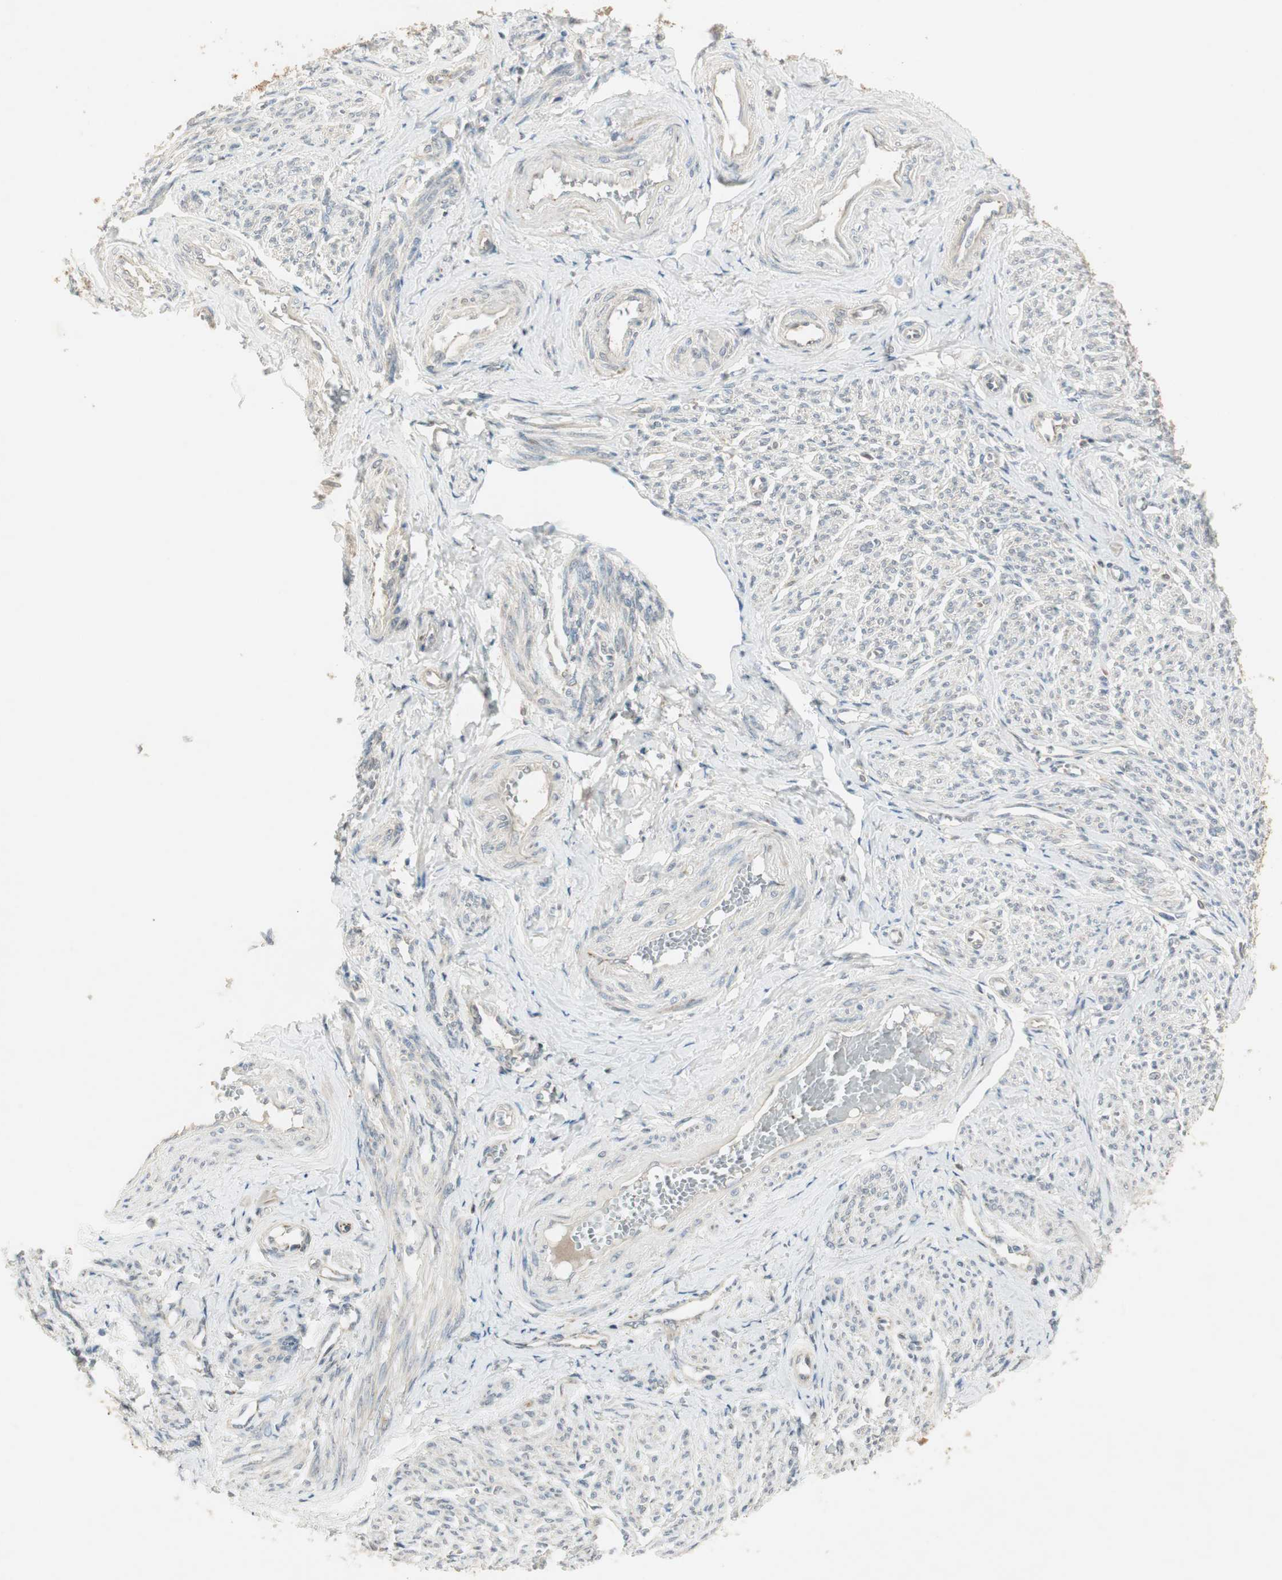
{"staining": {"intensity": "weak", "quantity": "25%-75%", "location": "cytoplasmic/membranous"}, "tissue": "smooth muscle", "cell_type": "Smooth muscle cells", "image_type": "normal", "snomed": [{"axis": "morphology", "description": "Normal tissue, NOS"}, {"axis": "topography", "description": "Smooth muscle"}], "caption": "This histopathology image shows benign smooth muscle stained with immunohistochemistry to label a protein in brown. The cytoplasmic/membranous of smooth muscle cells show weak positivity for the protein. Nuclei are counter-stained blue.", "gene": "USP2", "patient": {"sex": "female", "age": 65}}